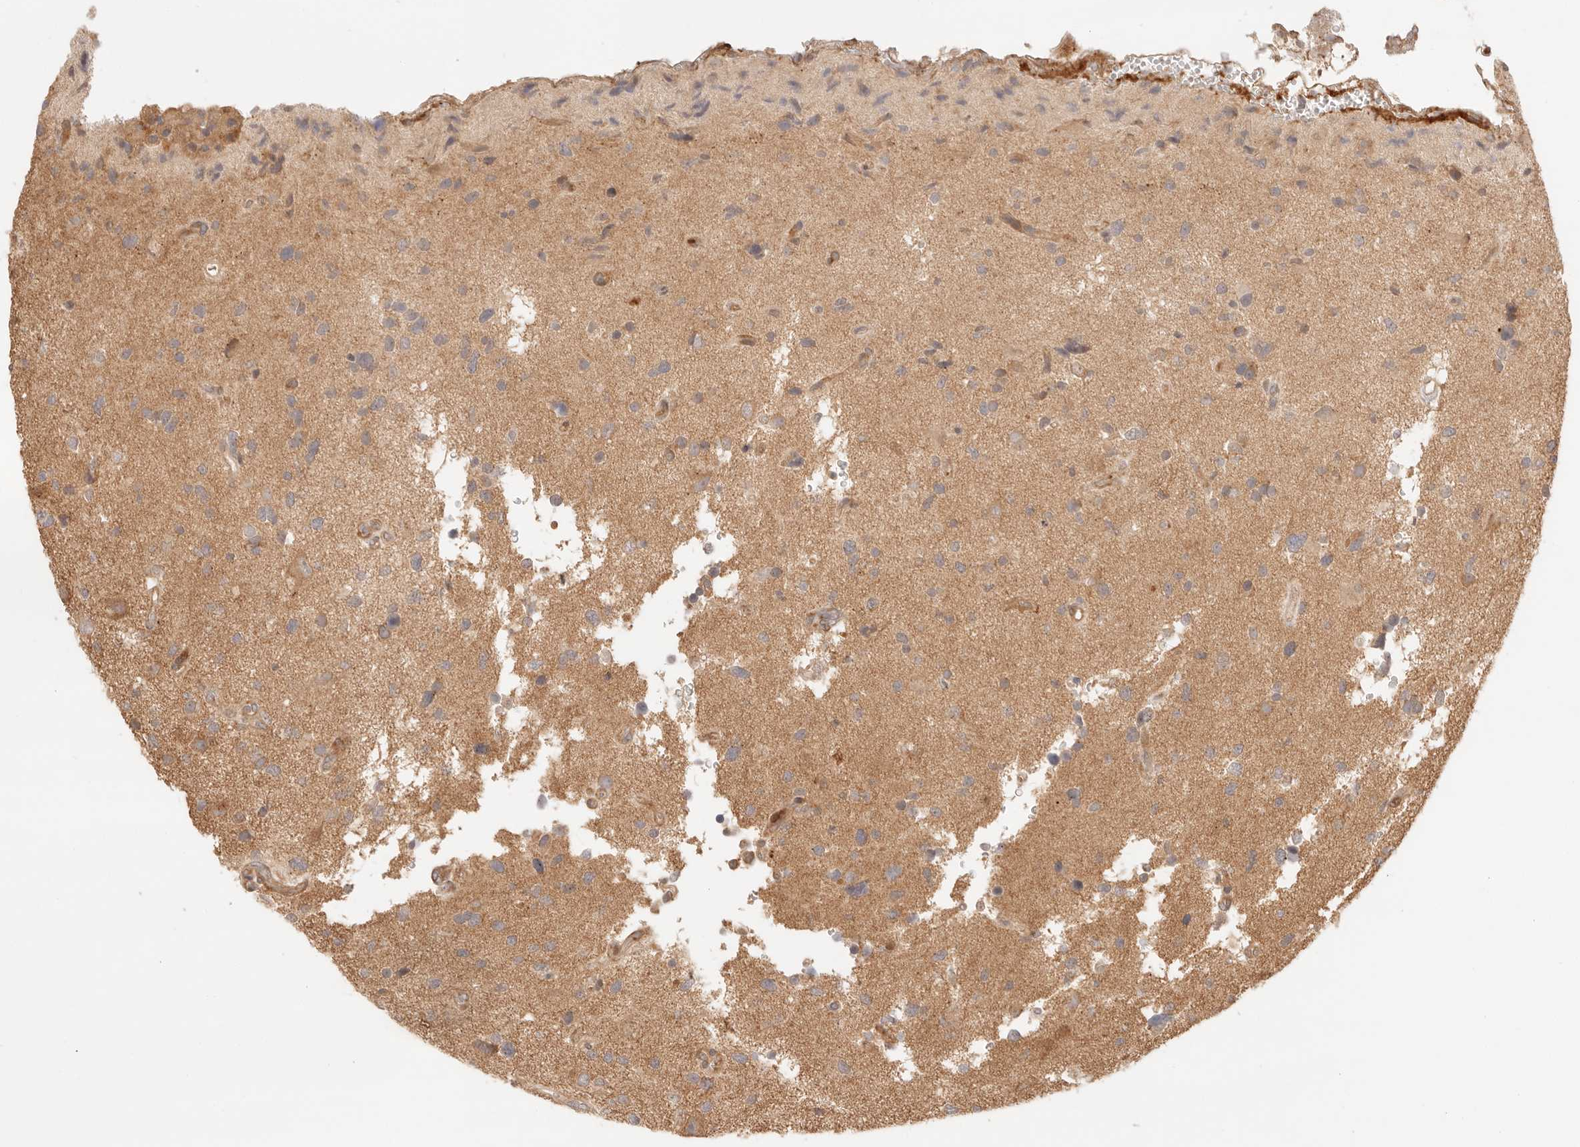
{"staining": {"intensity": "weak", "quantity": "25%-75%", "location": "cytoplasmic/membranous"}, "tissue": "glioma", "cell_type": "Tumor cells", "image_type": "cancer", "snomed": [{"axis": "morphology", "description": "Glioma, malignant, High grade"}, {"axis": "topography", "description": "Brain"}], "caption": "High-magnification brightfield microscopy of malignant glioma (high-grade) stained with DAB (3,3'-diaminobenzidine) (brown) and counterstained with hematoxylin (blue). tumor cells exhibit weak cytoplasmic/membranous staining is identified in about25%-75% of cells.", "gene": "IL1R2", "patient": {"sex": "male", "age": 33}}